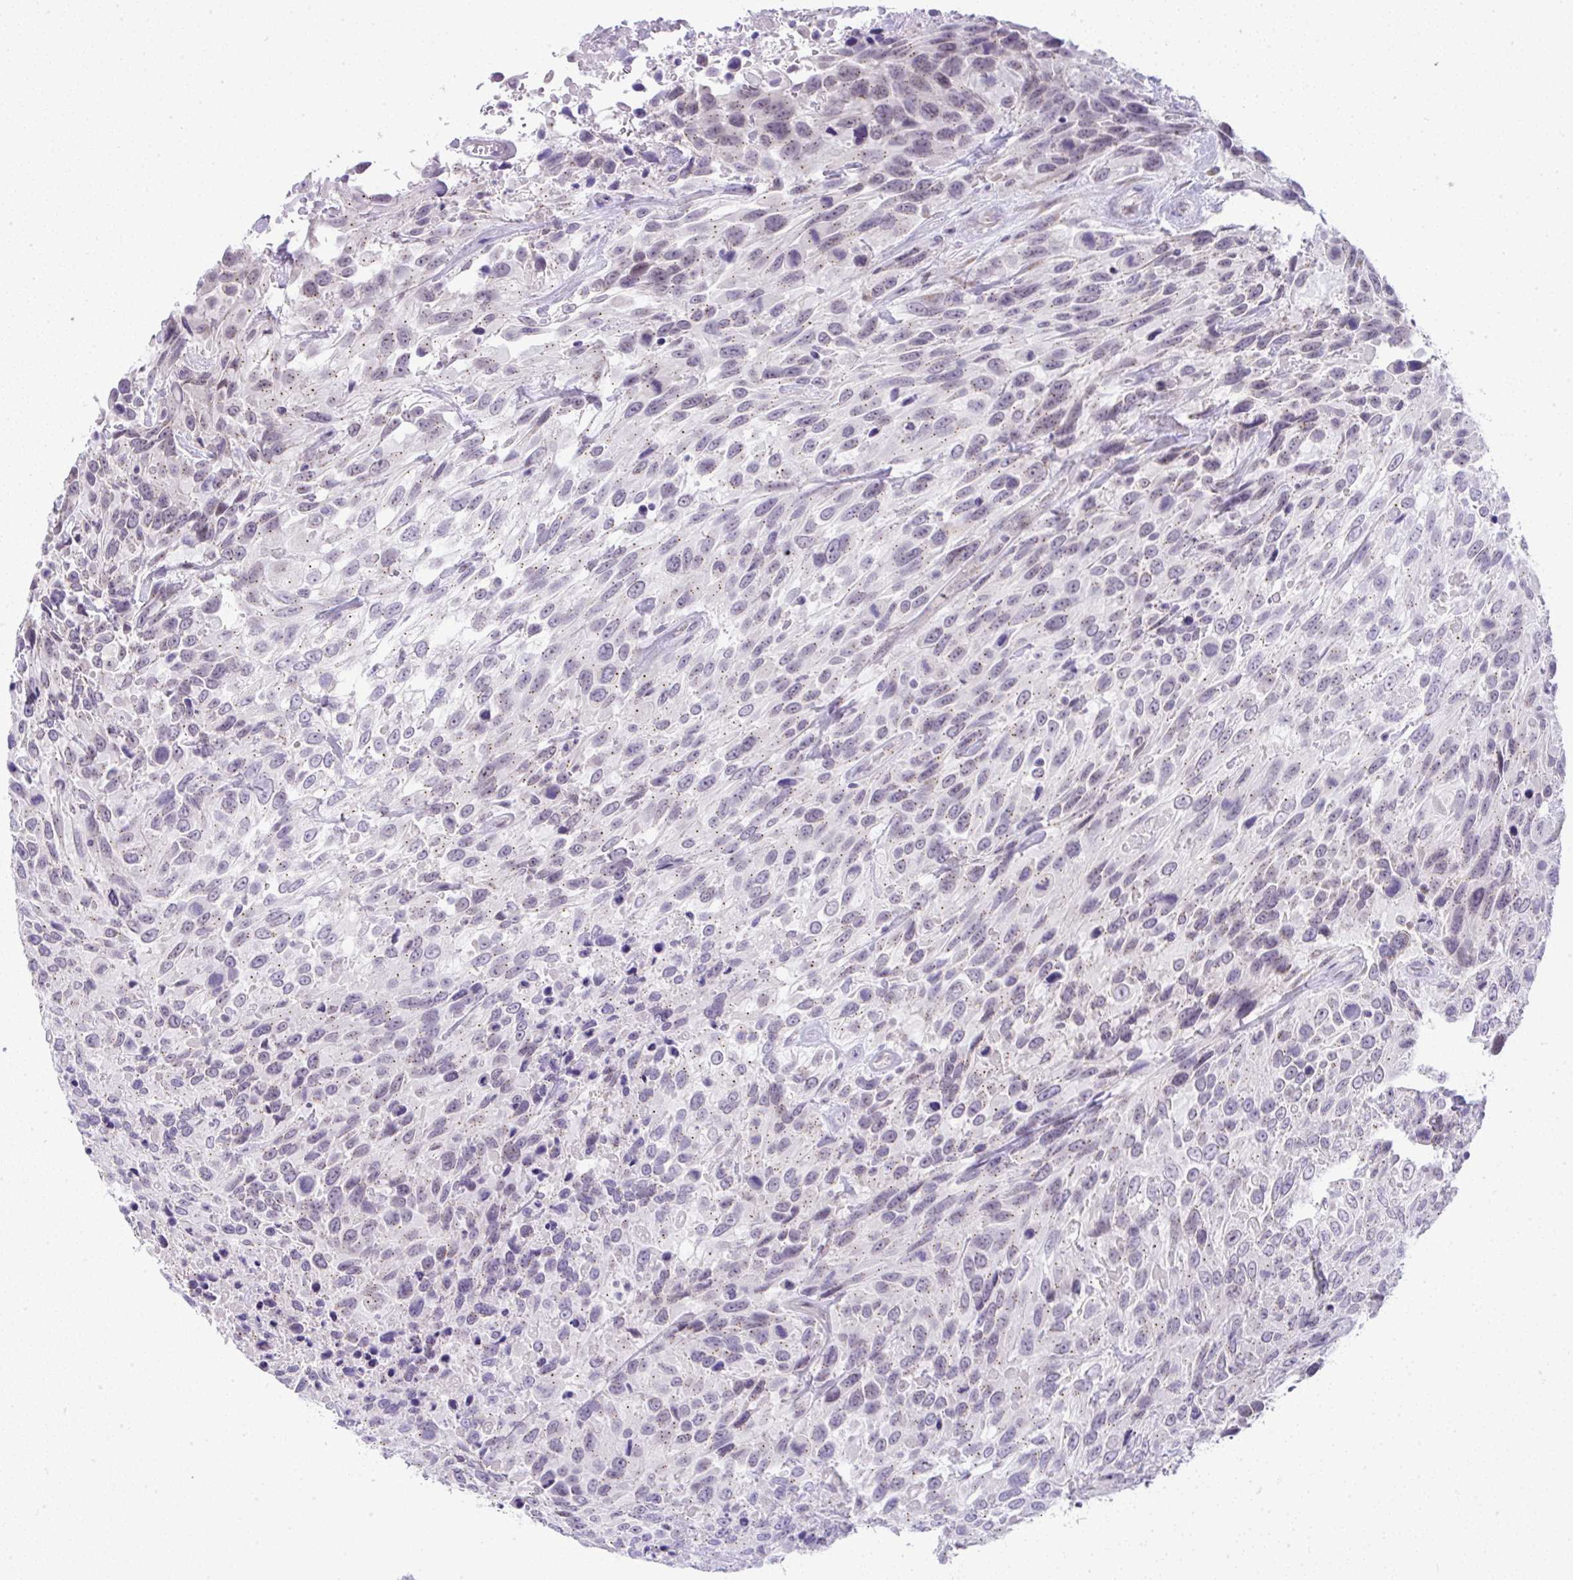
{"staining": {"intensity": "weak", "quantity": "25%-75%", "location": "cytoplasmic/membranous"}, "tissue": "urothelial cancer", "cell_type": "Tumor cells", "image_type": "cancer", "snomed": [{"axis": "morphology", "description": "Urothelial carcinoma, High grade"}, {"axis": "topography", "description": "Urinary bladder"}], "caption": "The photomicrograph reveals staining of urothelial cancer, revealing weak cytoplasmic/membranous protein expression (brown color) within tumor cells. (brown staining indicates protein expression, while blue staining denotes nuclei).", "gene": "FAM177A1", "patient": {"sex": "female", "age": 70}}